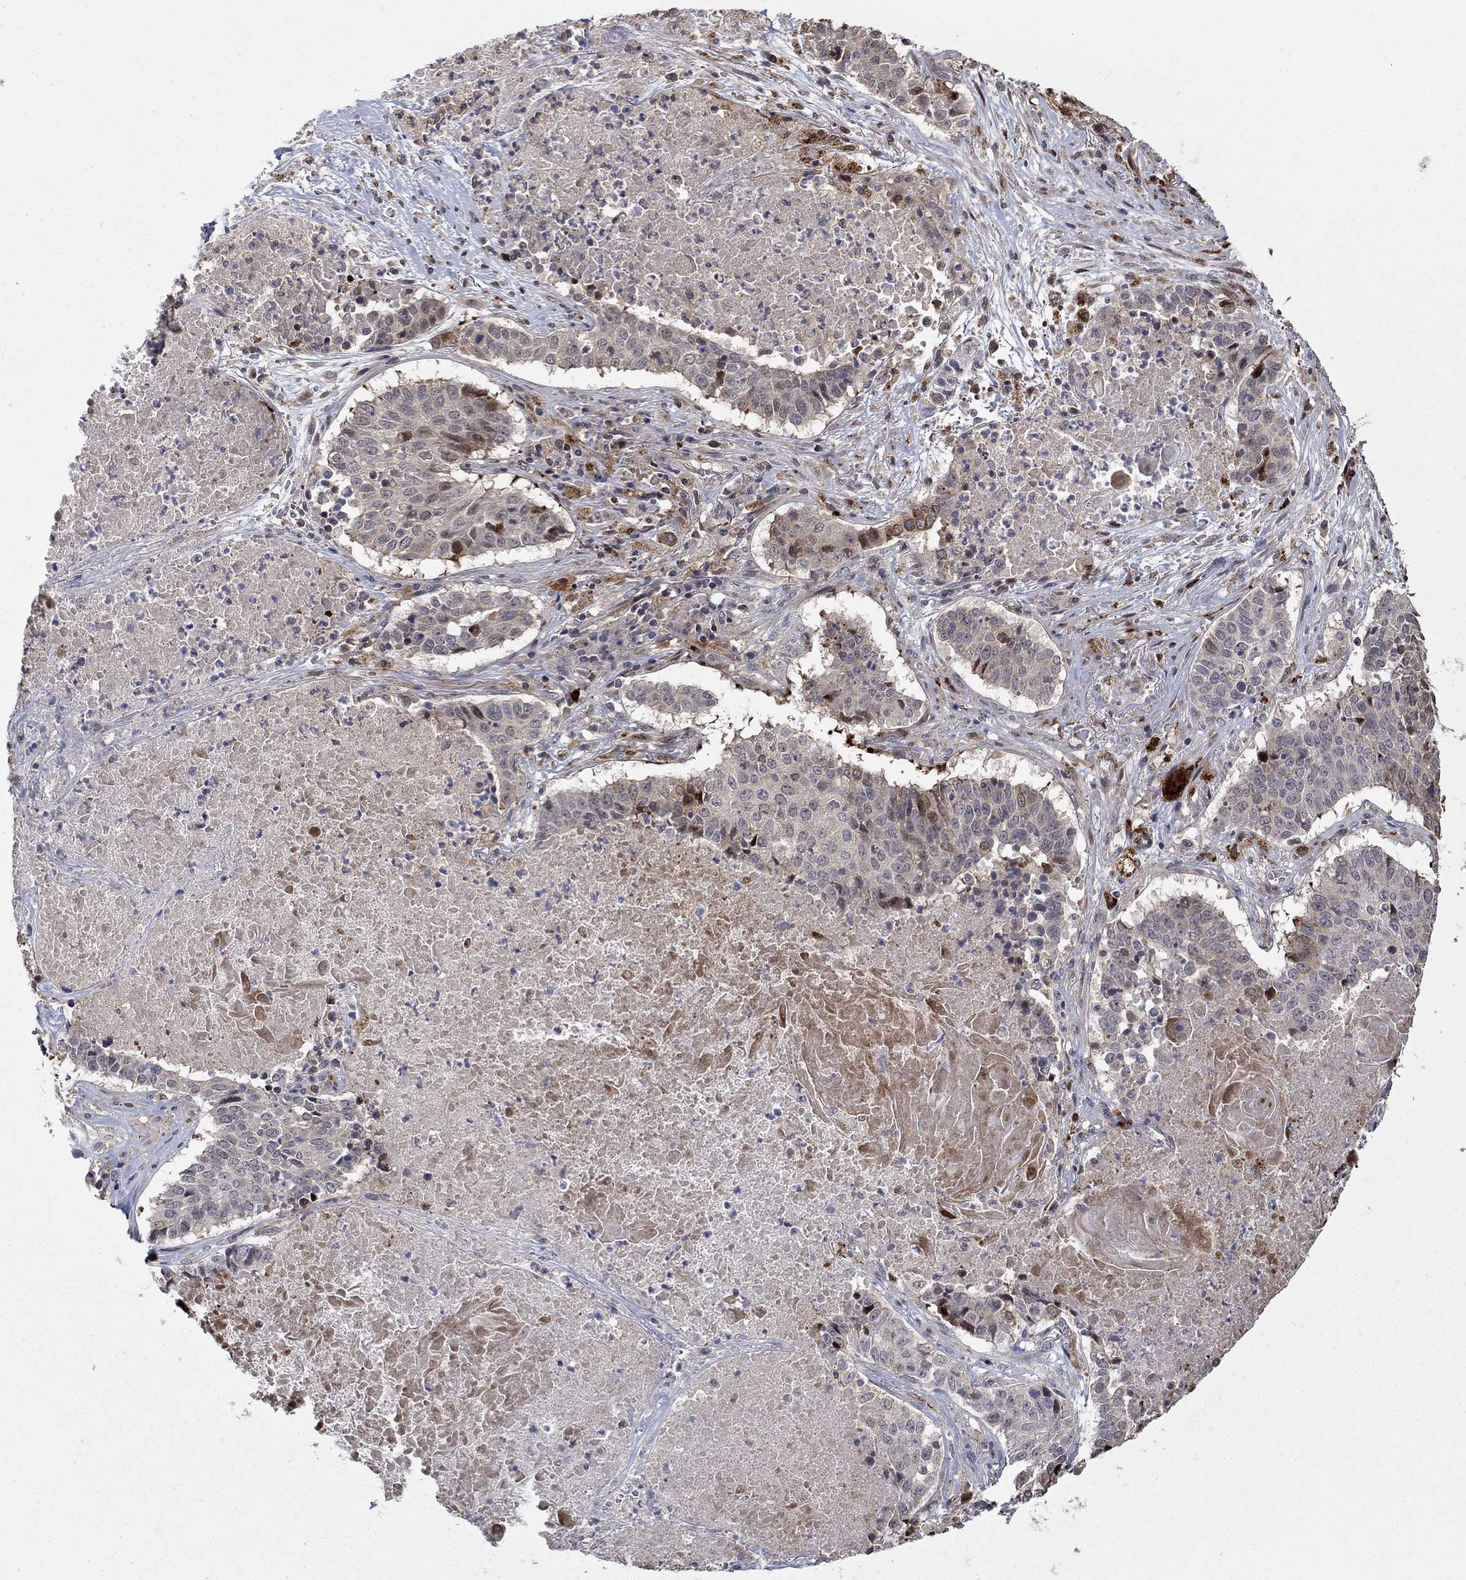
{"staining": {"intensity": "negative", "quantity": "none", "location": "none"}, "tissue": "lung cancer", "cell_type": "Tumor cells", "image_type": "cancer", "snomed": [{"axis": "morphology", "description": "Squamous cell carcinoma, NOS"}, {"axis": "topography", "description": "Lung"}], "caption": "This is an immunohistochemistry micrograph of lung squamous cell carcinoma. There is no positivity in tumor cells.", "gene": "LPCAT4", "patient": {"sex": "male", "age": 64}}